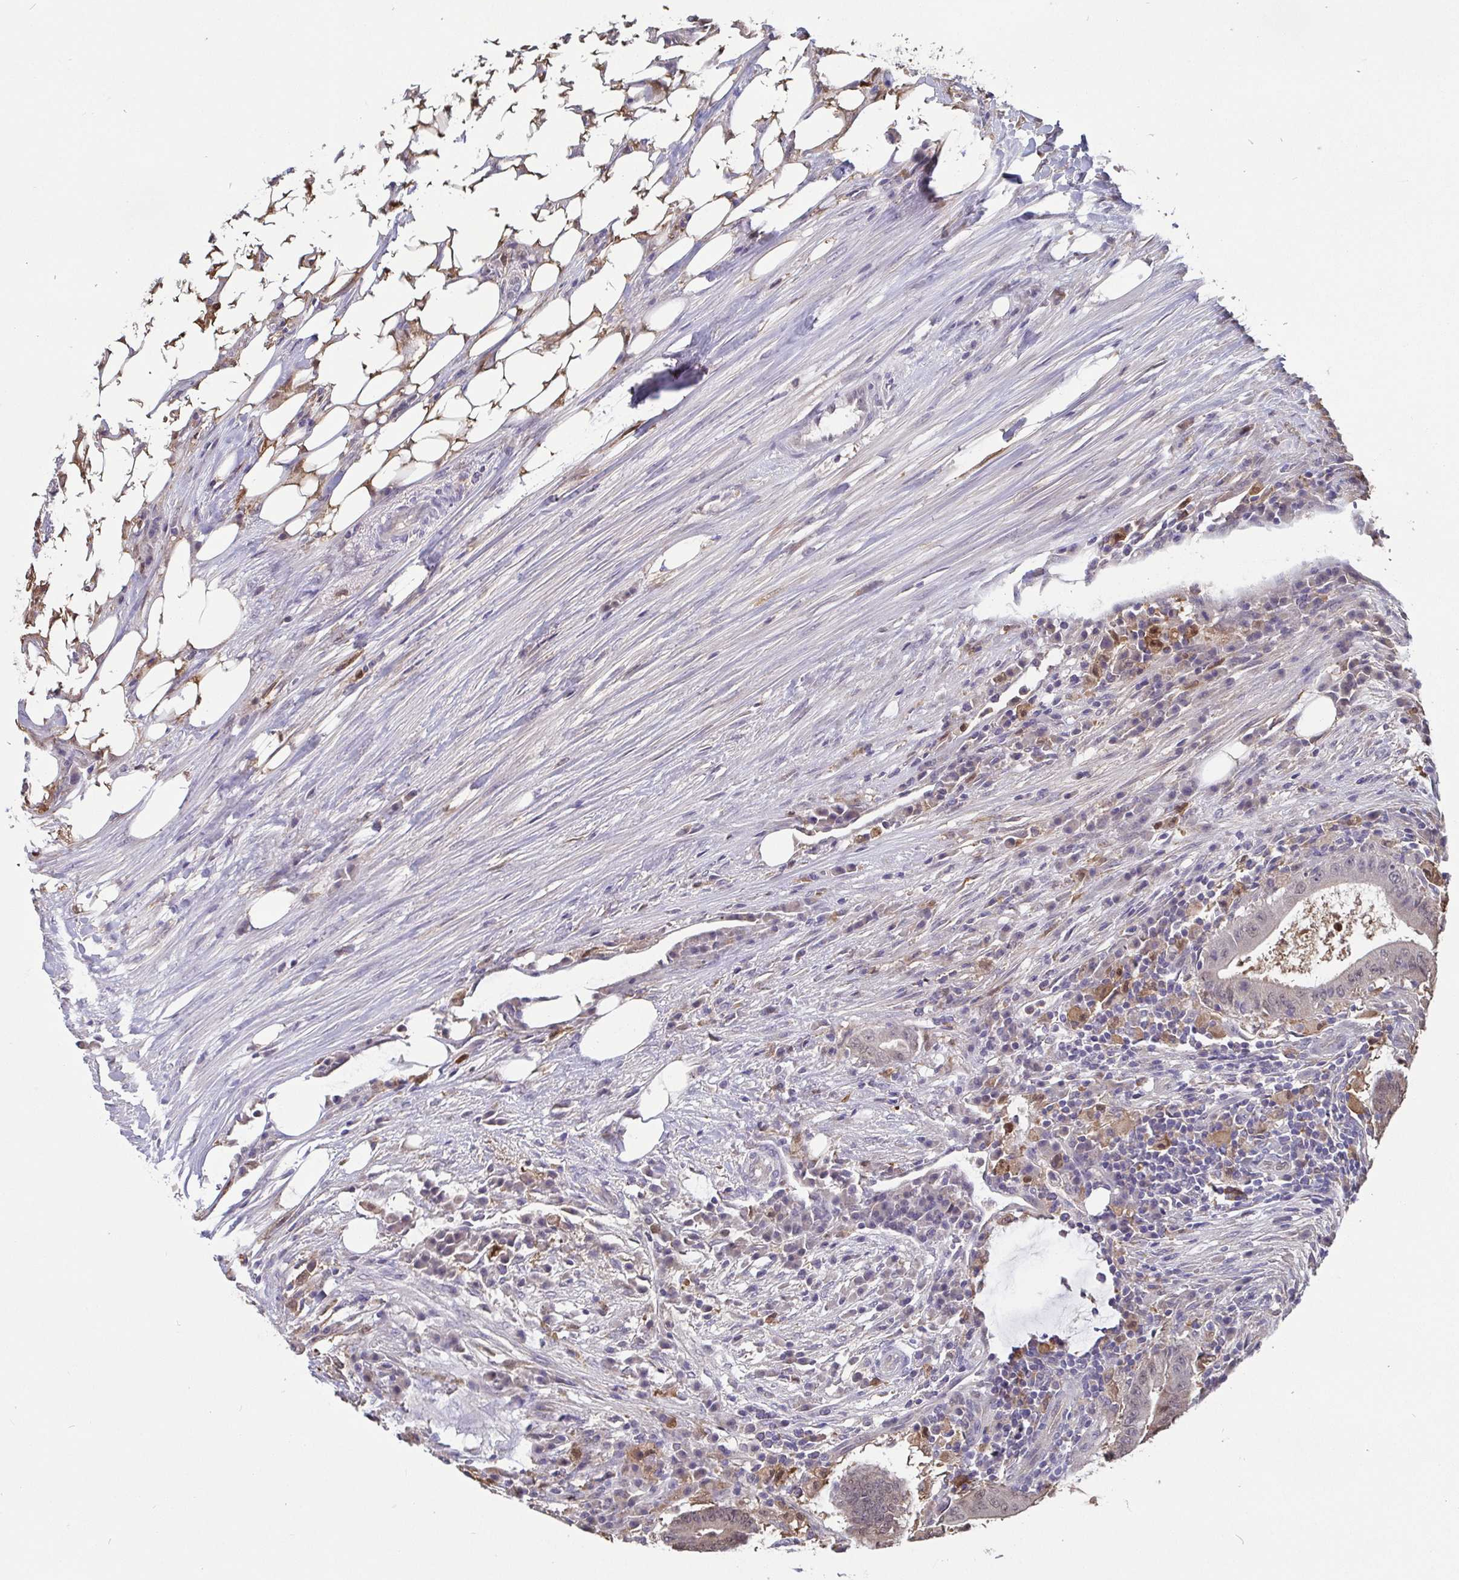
{"staining": {"intensity": "weak", "quantity": "25%-75%", "location": "cytoplasmic/membranous,nuclear"}, "tissue": "colorectal cancer", "cell_type": "Tumor cells", "image_type": "cancer", "snomed": [{"axis": "morphology", "description": "Adenocarcinoma, NOS"}, {"axis": "topography", "description": "Colon"}], "caption": "Weak cytoplasmic/membranous and nuclear positivity for a protein is identified in approximately 25%-75% of tumor cells of colorectal cancer (adenocarcinoma) using immunohistochemistry.", "gene": "IDH1", "patient": {"sex": "female", "age": 43}}